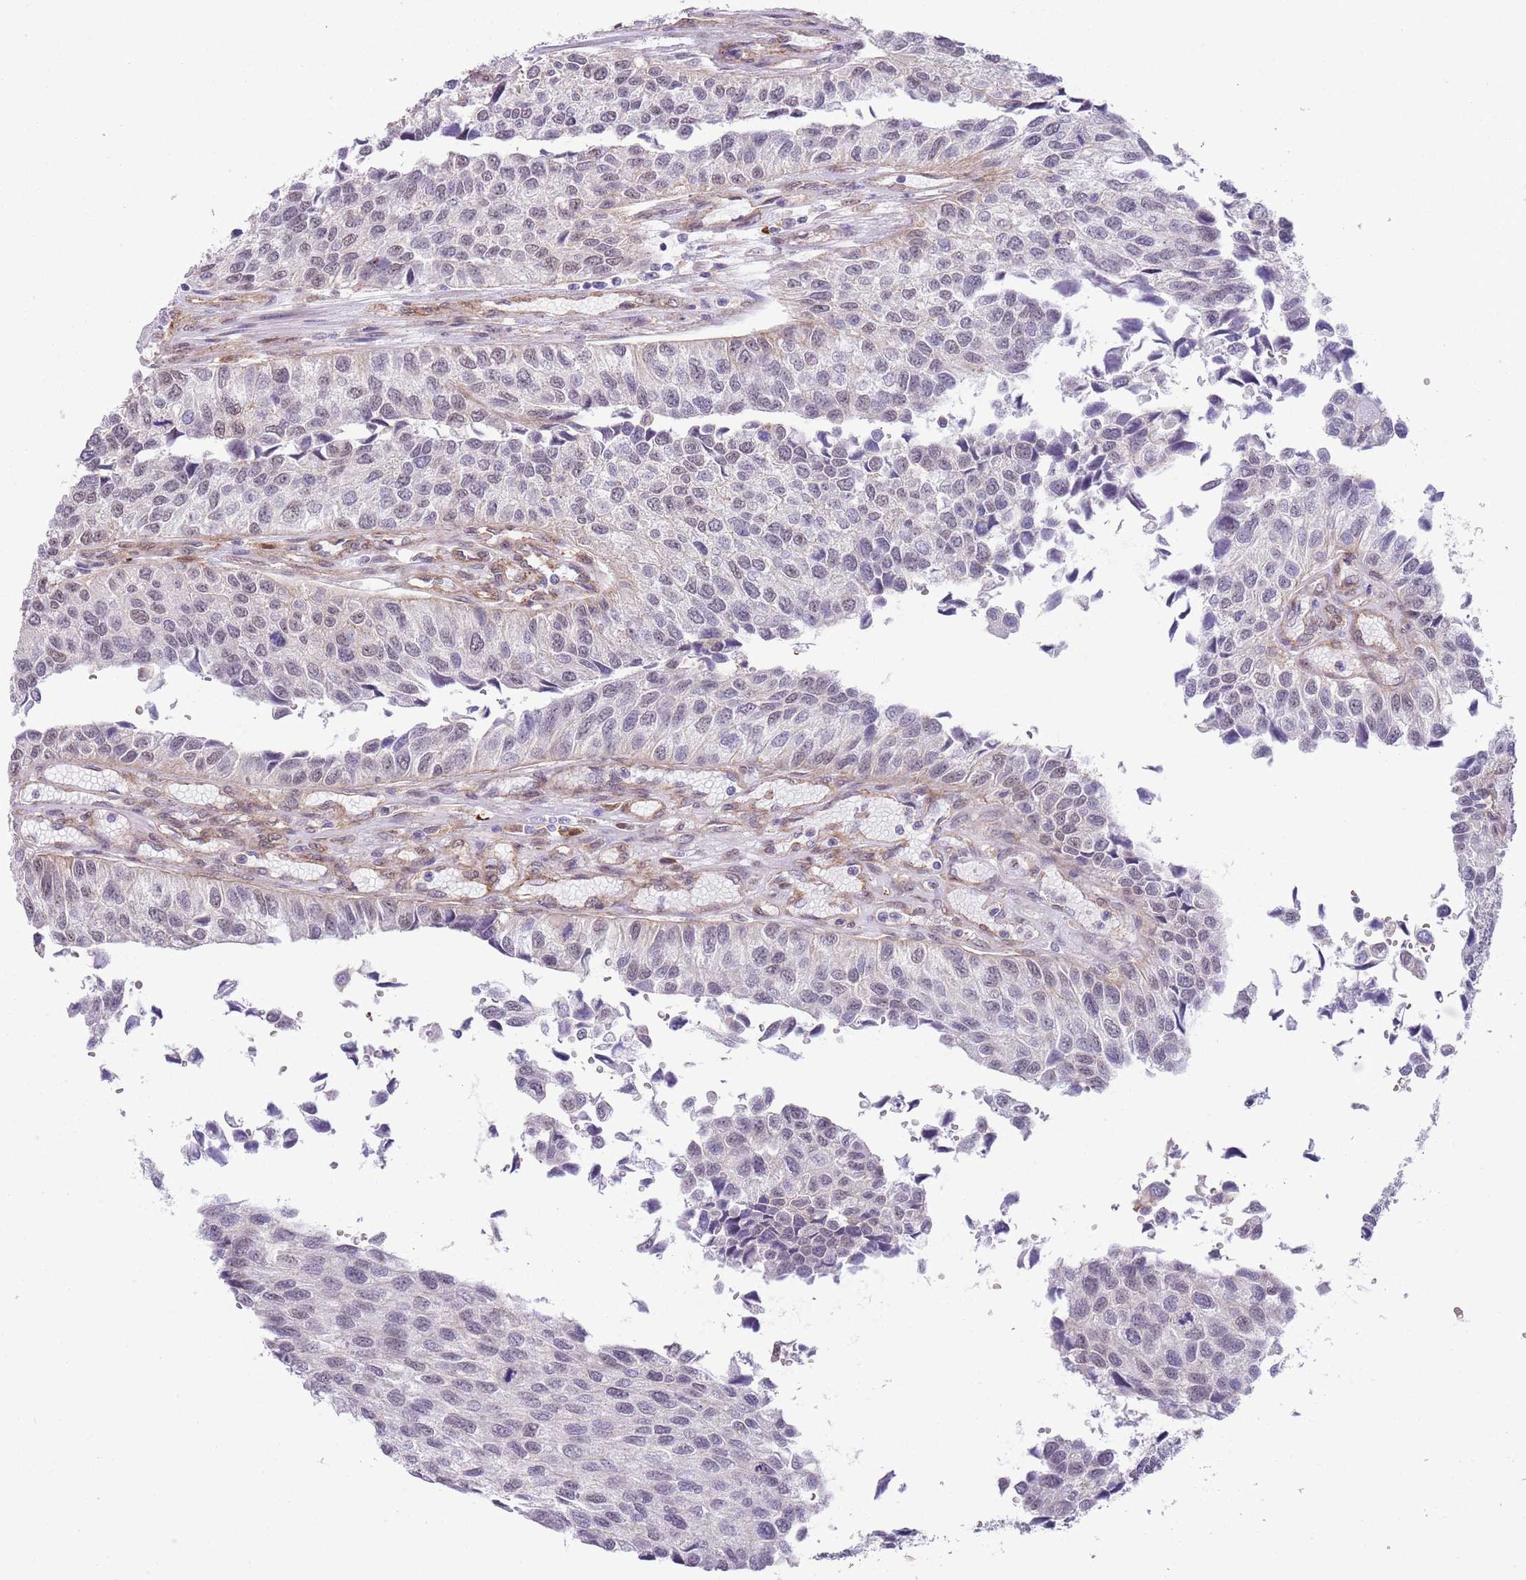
{"staining": {"intensity": "negative", "quantity": "none", "location": "none"}, "tissue": "urothelial cancer", "cell_type": "Tumor cells", "image_type": "cancer", "snomed": [{"axis": "morphology", "description": "Urothelial carcinoma, NOS"}, {"axis": "topography", "description": "Urinary bladder"}], "caption": "This is a photomicrograph of IHC staining of urothelial cancer, which shows no expression in tumor cells.", "gene": "CREBZF", "patient": {"sex": "male", "age": 55}}